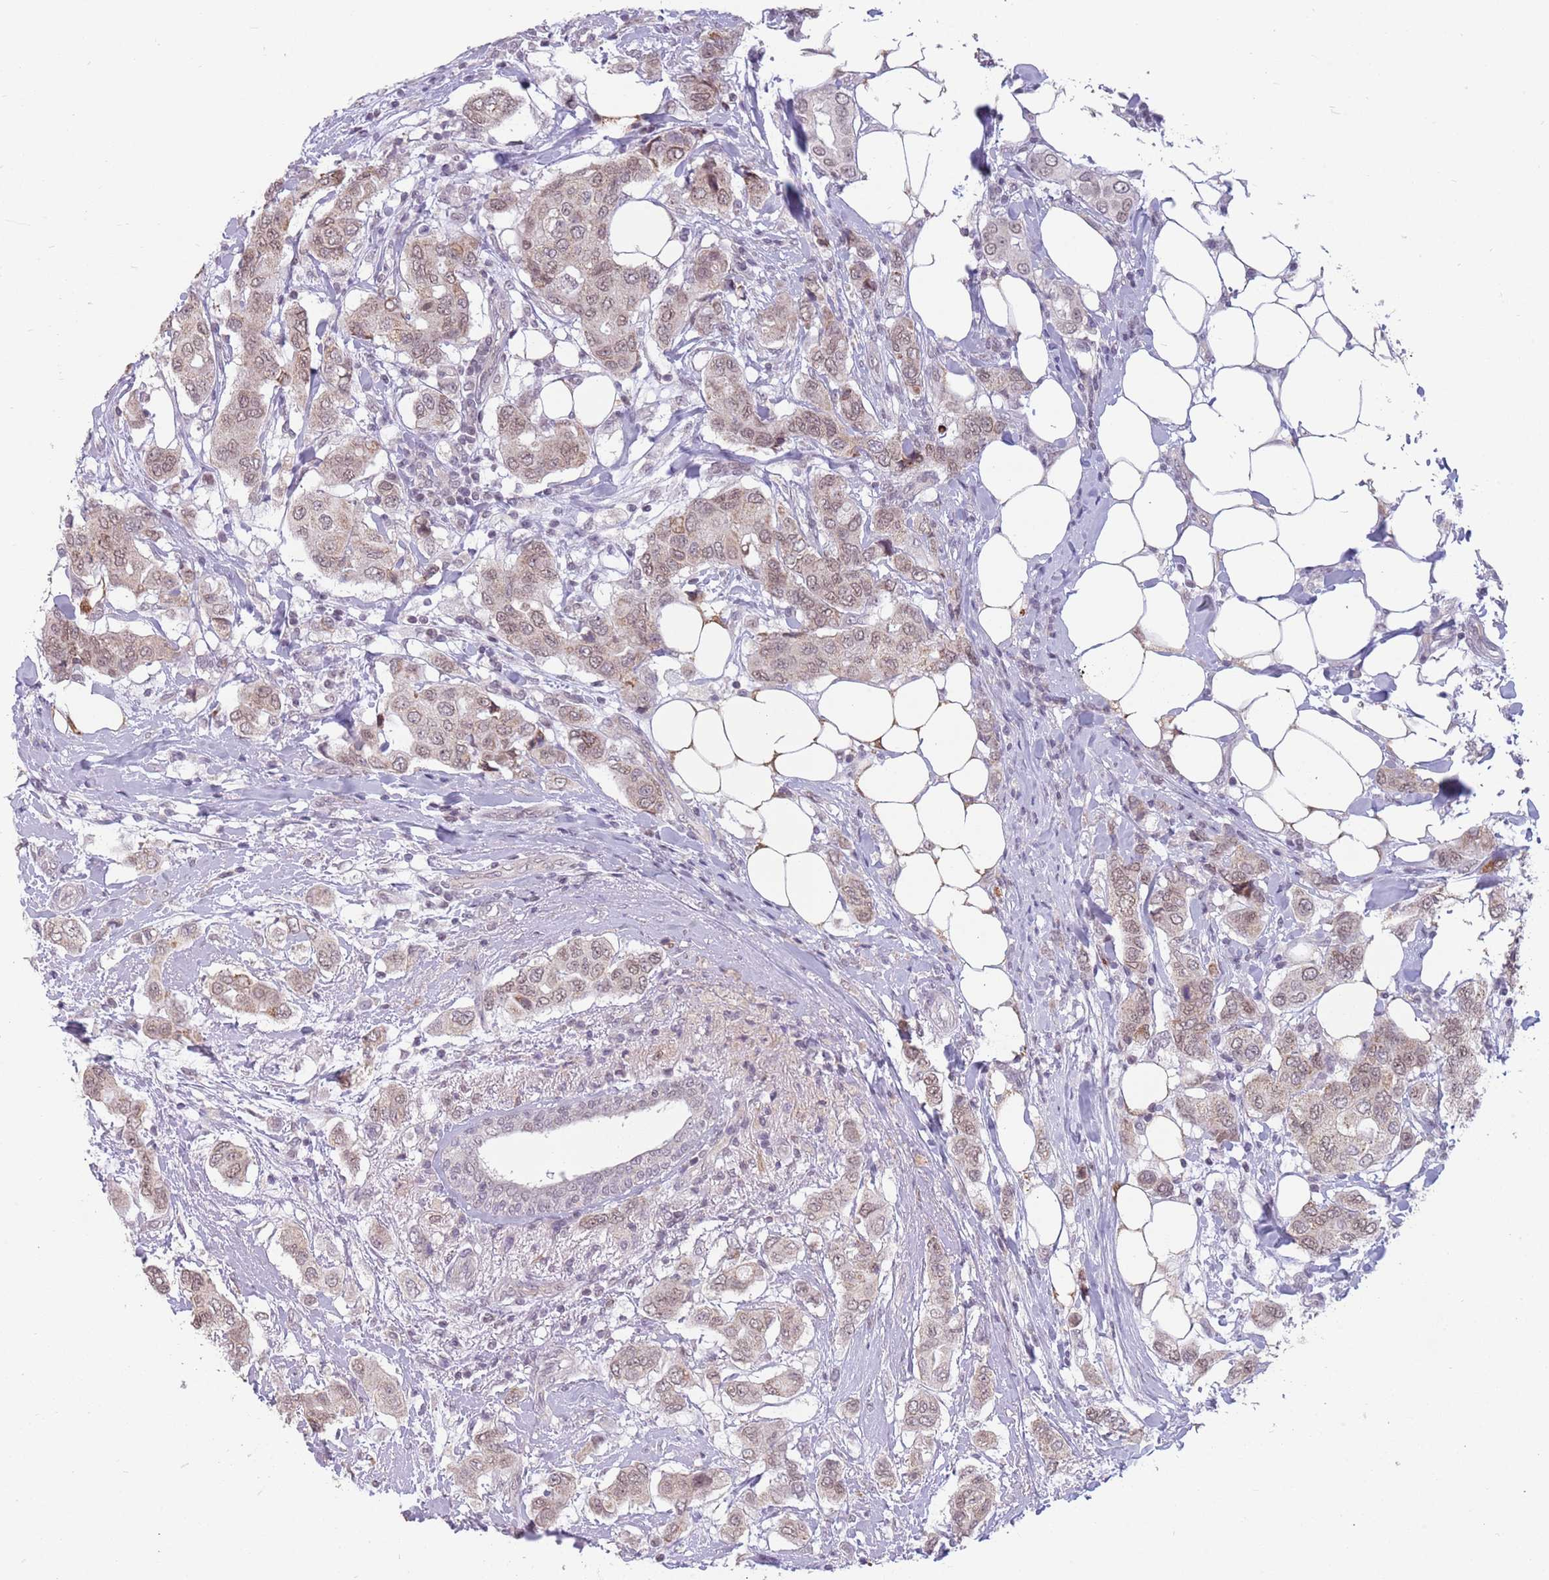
{"staining": {"intensity": "weak", "quantity": ">75%", "location": "cytoplasmic/membranous,nuclear"}, "tissue": "breast cancer", "cell_type": "Tumor cells", "image_type": "cancer", "snomed": [{"axis": "morphology", "description": "Lobular carcinoma"}, {"axis": "topography", "description": "Breast"}], "caption": "Brown immunohistochemical staining in human breast cancer (lobular carcinoma) exhibits weak cytoplasmic/membranous and nuclear expression in approximately >75% of tumor cells.", "gene": "ZNF574", "patient": {"sex": "female", "age": 51}}